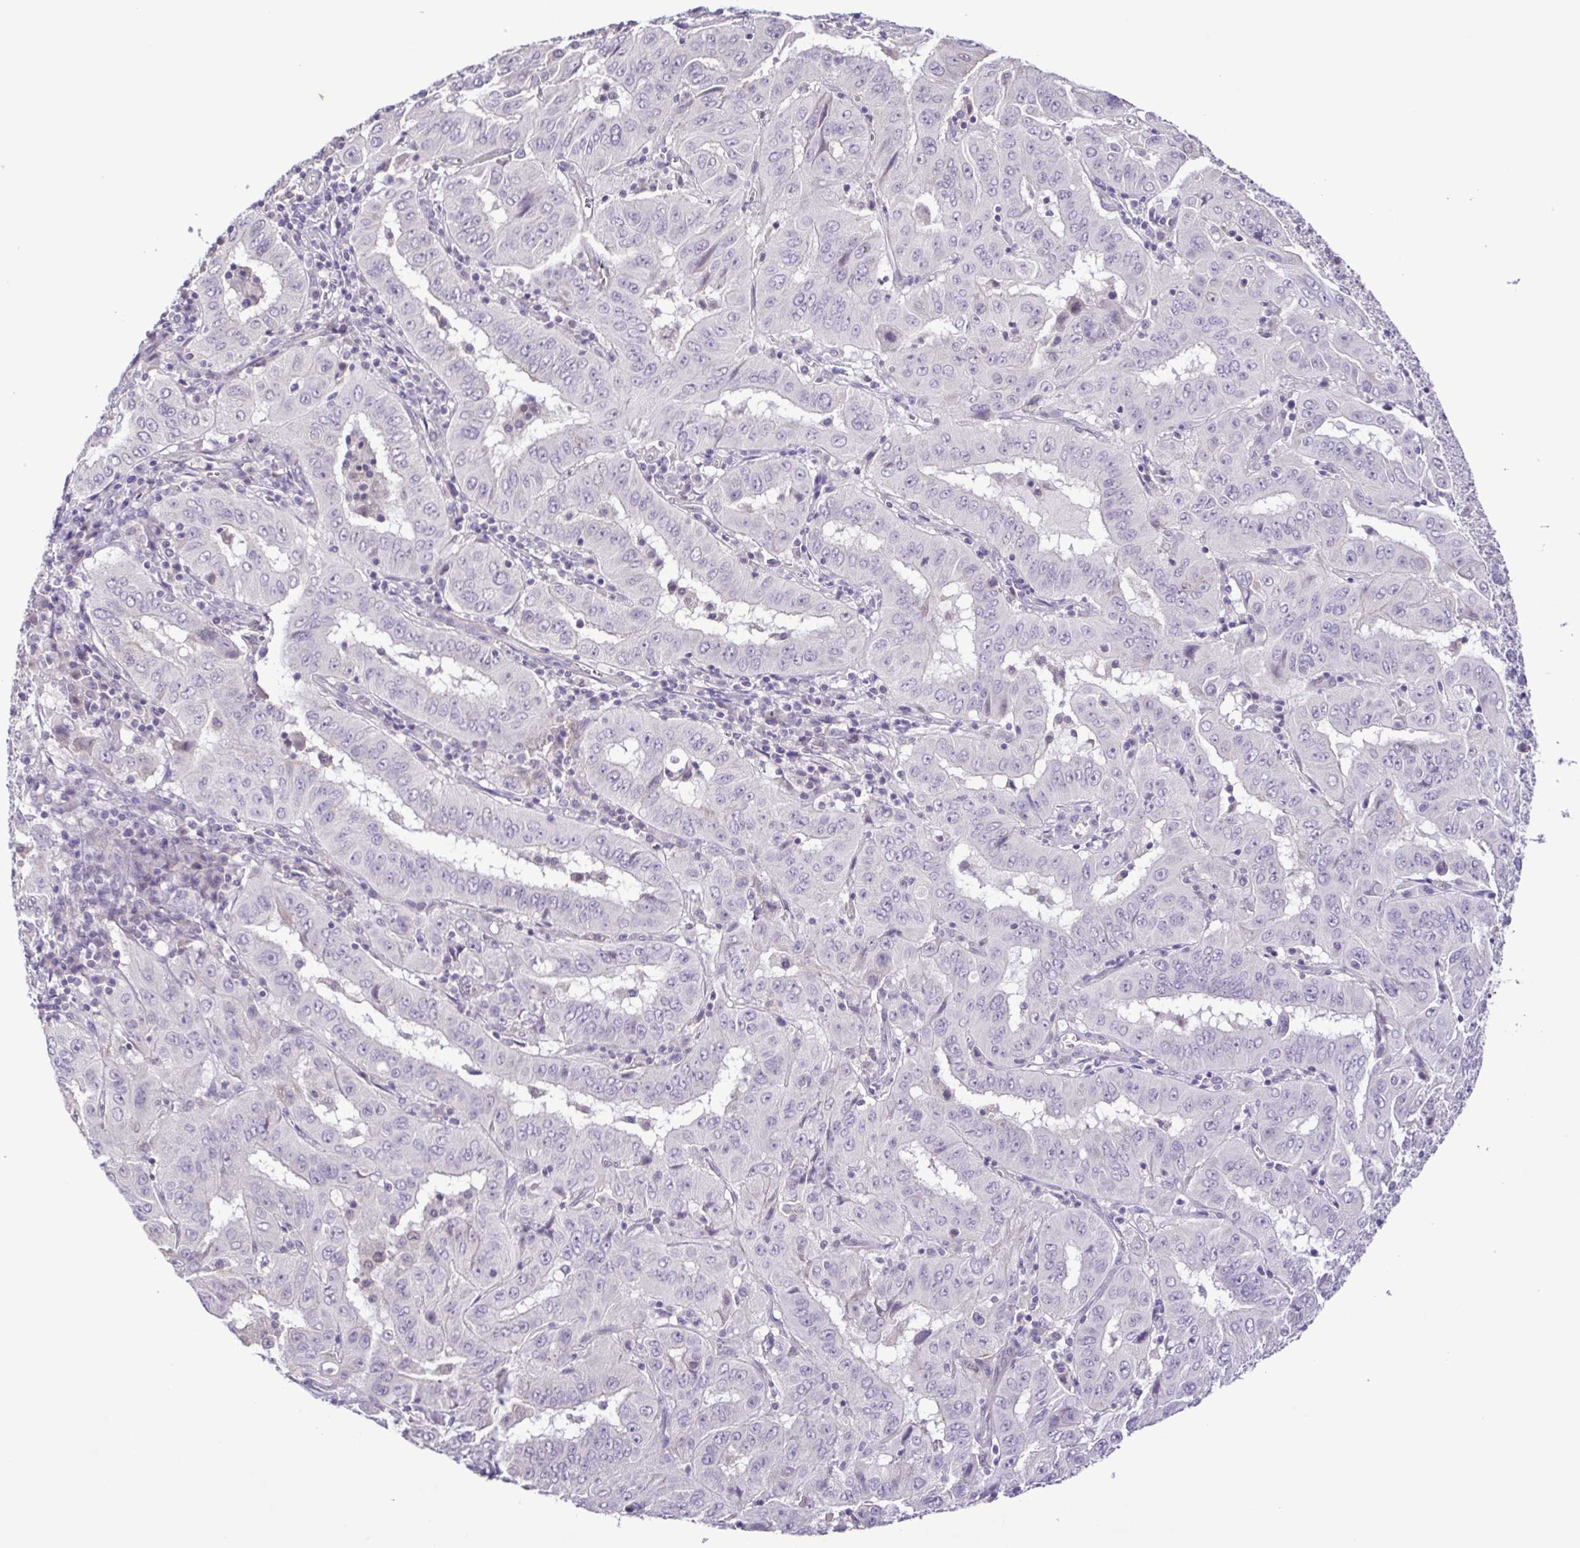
{"staining": {"intensity": "negative", "quantity": "none", "location": "none"}, "tissue": "pancreatic cancer", "cell_type": "Tumor cells", "image_type": "cancer", "snomed": [{"axis": "morphology", "description": "Adenocarcinoma, NOS"}, {"axis": "topography", "description": "Pancreas"}], "caption": "IHC image of neoplastic tissue: pancreatic cancer (adenocarcinoma) stained with DAB exhibits no significant protein staining in tumor cells.", "gene": "IL1RN", "patient": {"sex": "male", "age": 63}}